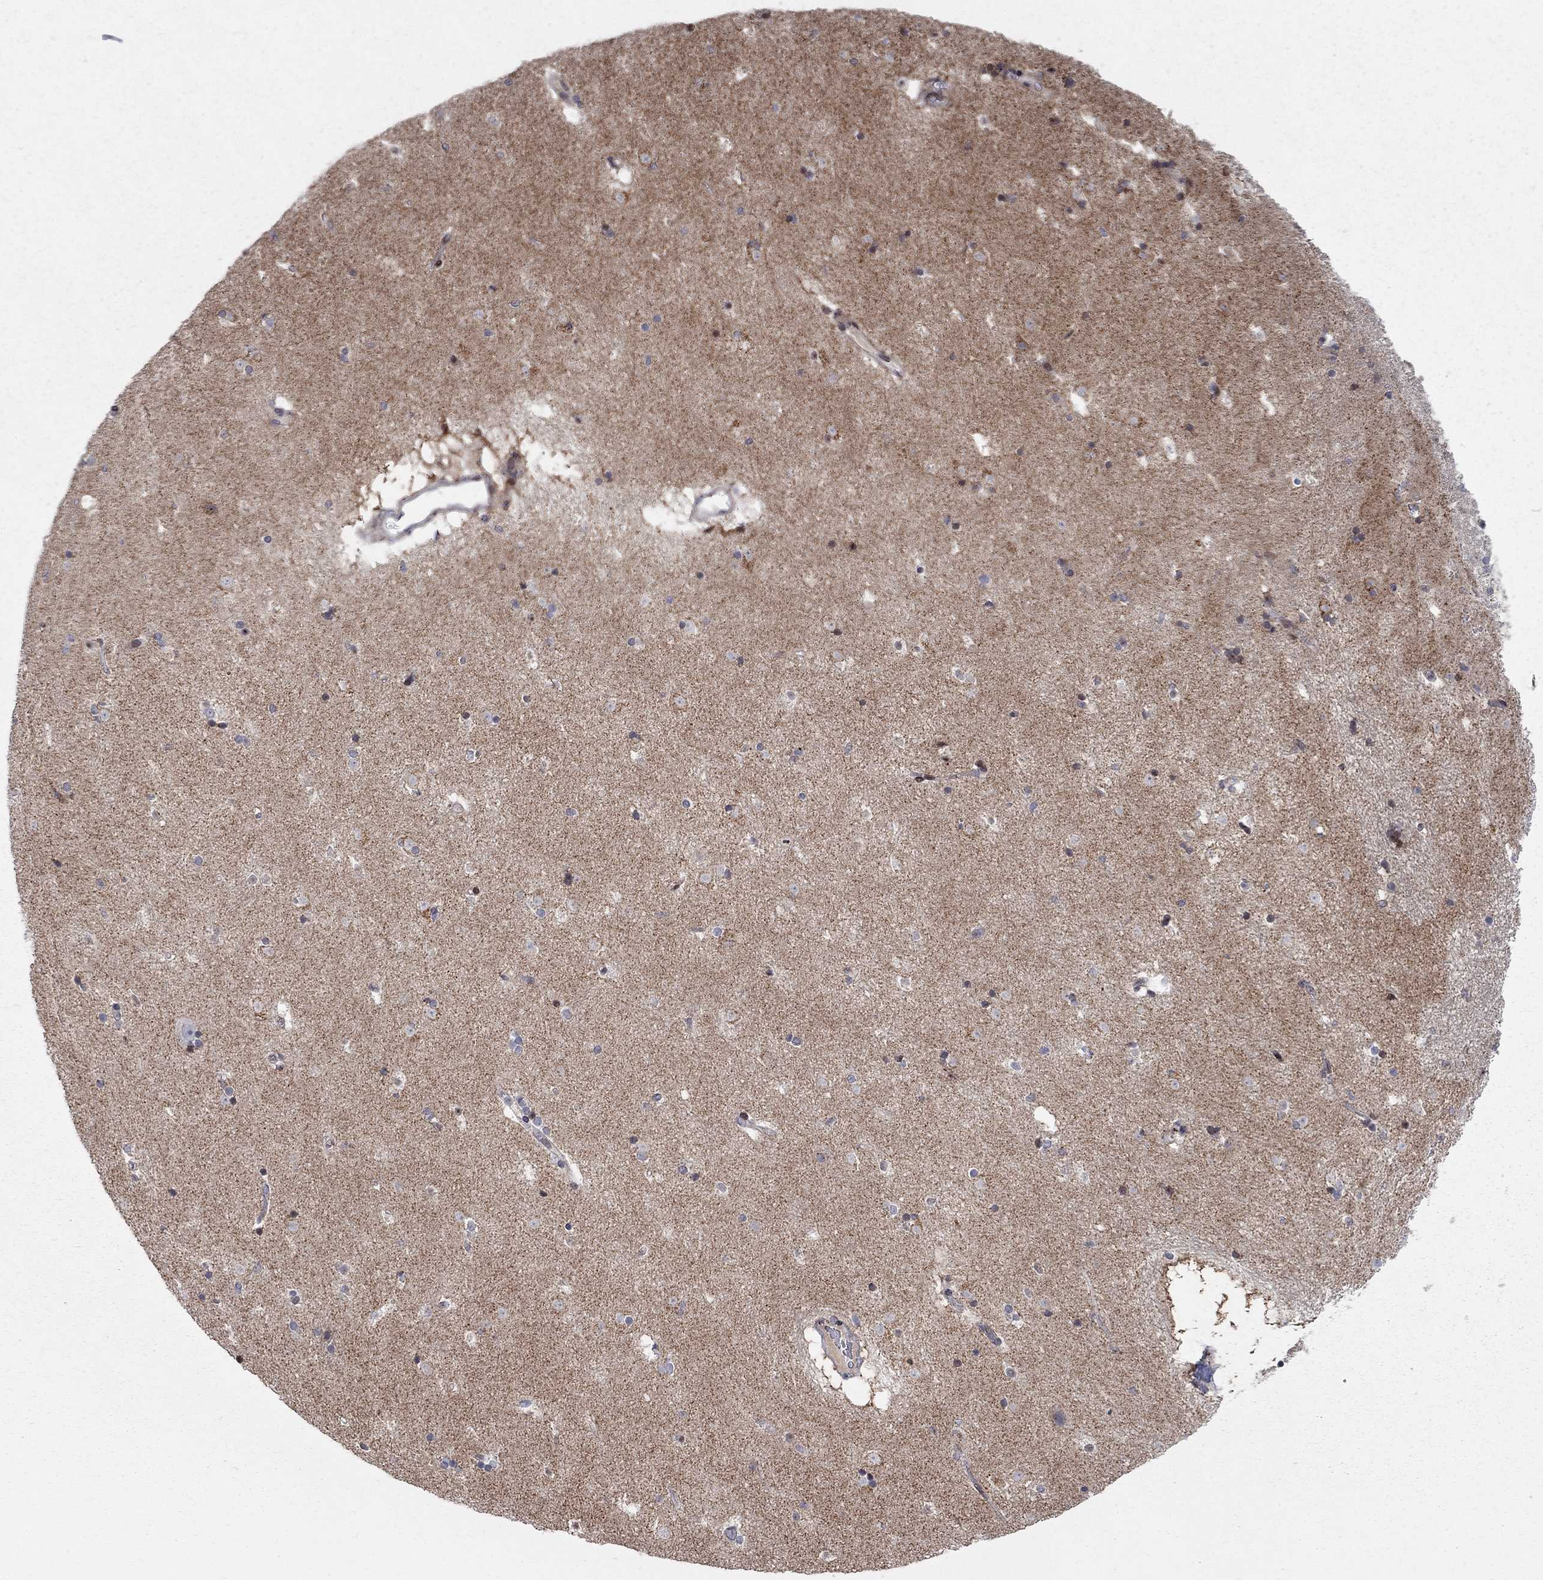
{"staining": {"intensity": "negative", "quantity": "none", "location": "none"}, "tissue": "caudate", "cell_type": "Glial cells", "image_type": "normal", "snomed": [{"axis": "morphology", "description": "Normal tissue, NOS"}, {"axis": "topography", "description": "Lateral ventricle wall"}], "caption": "Micrograph shows no protein expression in glial cells of unremarkable caudate.", "gene": "ERN2", "patient": {"sex": "male", "age": 51}}